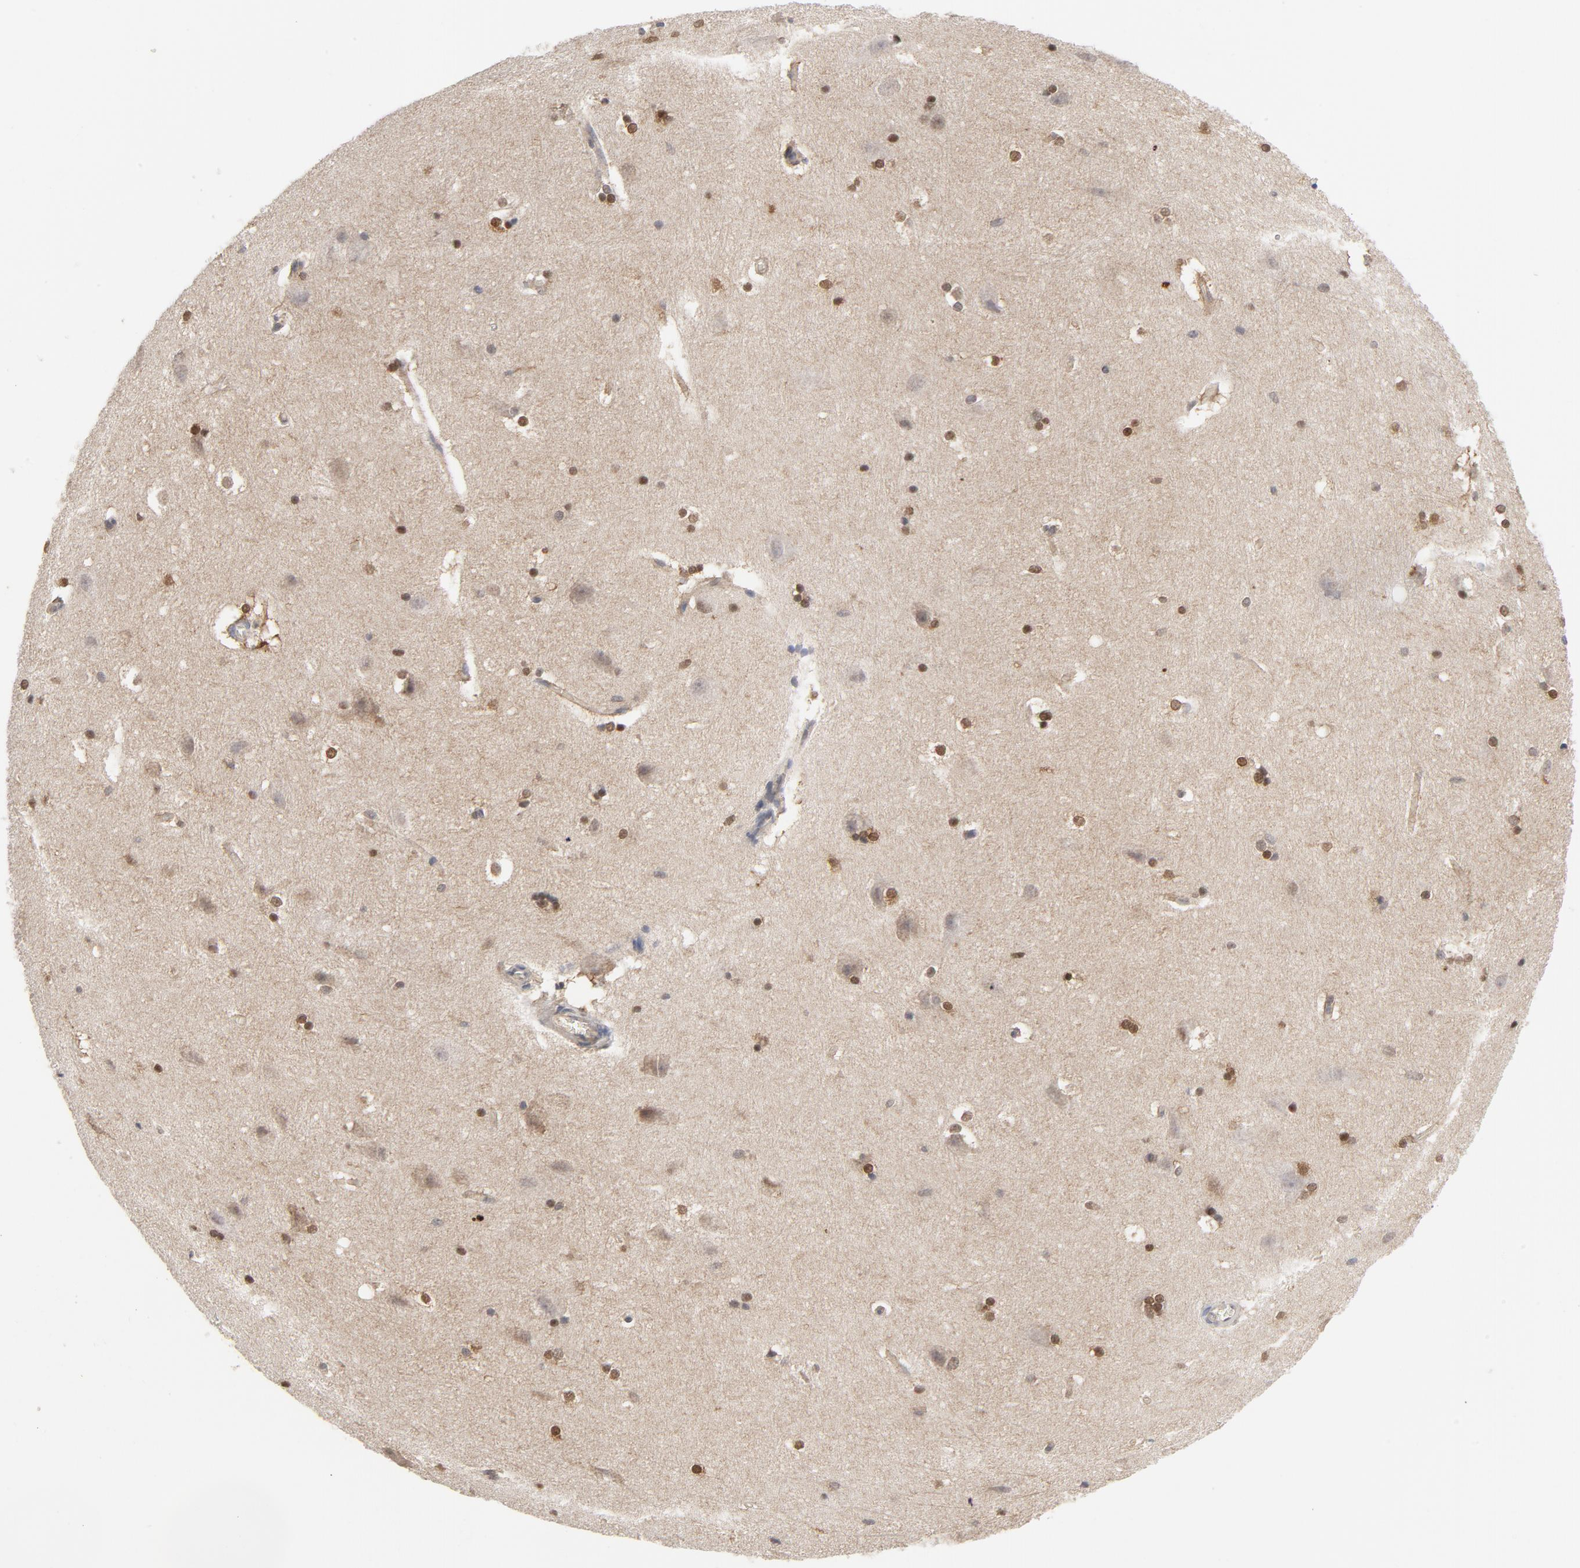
{"staining": {"intensity": "moderate", "quantity": ">75%", "location": "cytoplasmic/membranous,nuclear"}, "tissue": "hippocampus", "cell_type": "Glial cells", "image_type": "normal", "snomed": [{"axis": "morphology", "description": "Normal tissue, NOS"}, {"axis": "topography", "description": "Hippocampus"}], "caption": "A photomicrograph showing moderate cytoplasmic/membranous,nuclear expression in about >75% of glial cells in normal hippocampus, as visualized by brown immunohistochemical staining.", "gene": "PRDX1", "patient": {"sex": "female", "age": 19}}